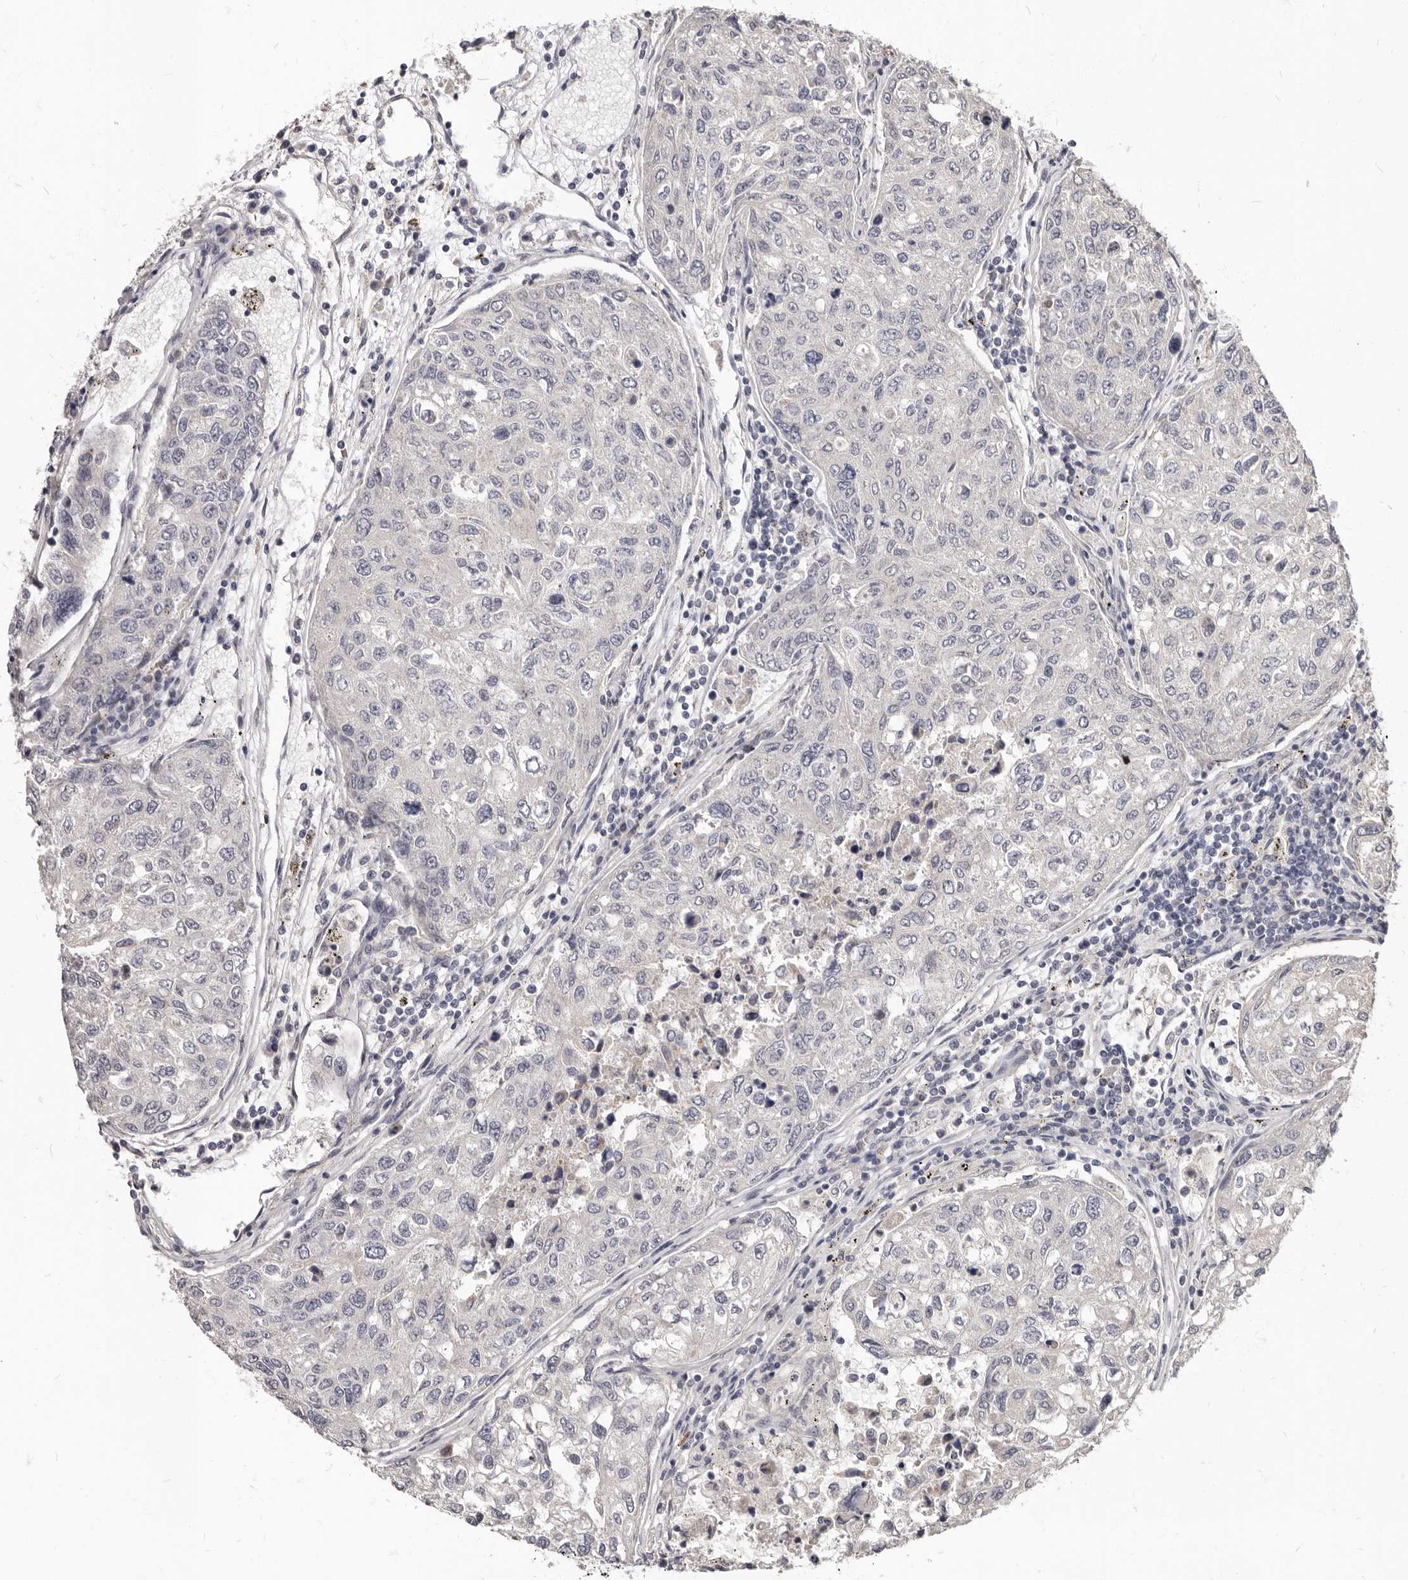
{"staining": {"intensity": "negative", "quantity": "none", "location": "none"}, "tissue": "urothelial cancer", "cell_type": "Tumor cells", "image_type": "cancer", "snomed": [{"axis": "morphology", "description": "Urothelial carcinoma, High grade"}, {"axis": "topography", "description": "Lymph node"}, {"axis": "topography", "description": "Urinary bladder"}], "caption": "This micrograph is of urothelial cancer stained with immunohistochemistry (IHC) to label a protein in brown with the nuclei are counter-stained blue. There is no staining in tumor cells.", "gene": "MRGPRF", "patient": {"sex": "male", "age": 51}}